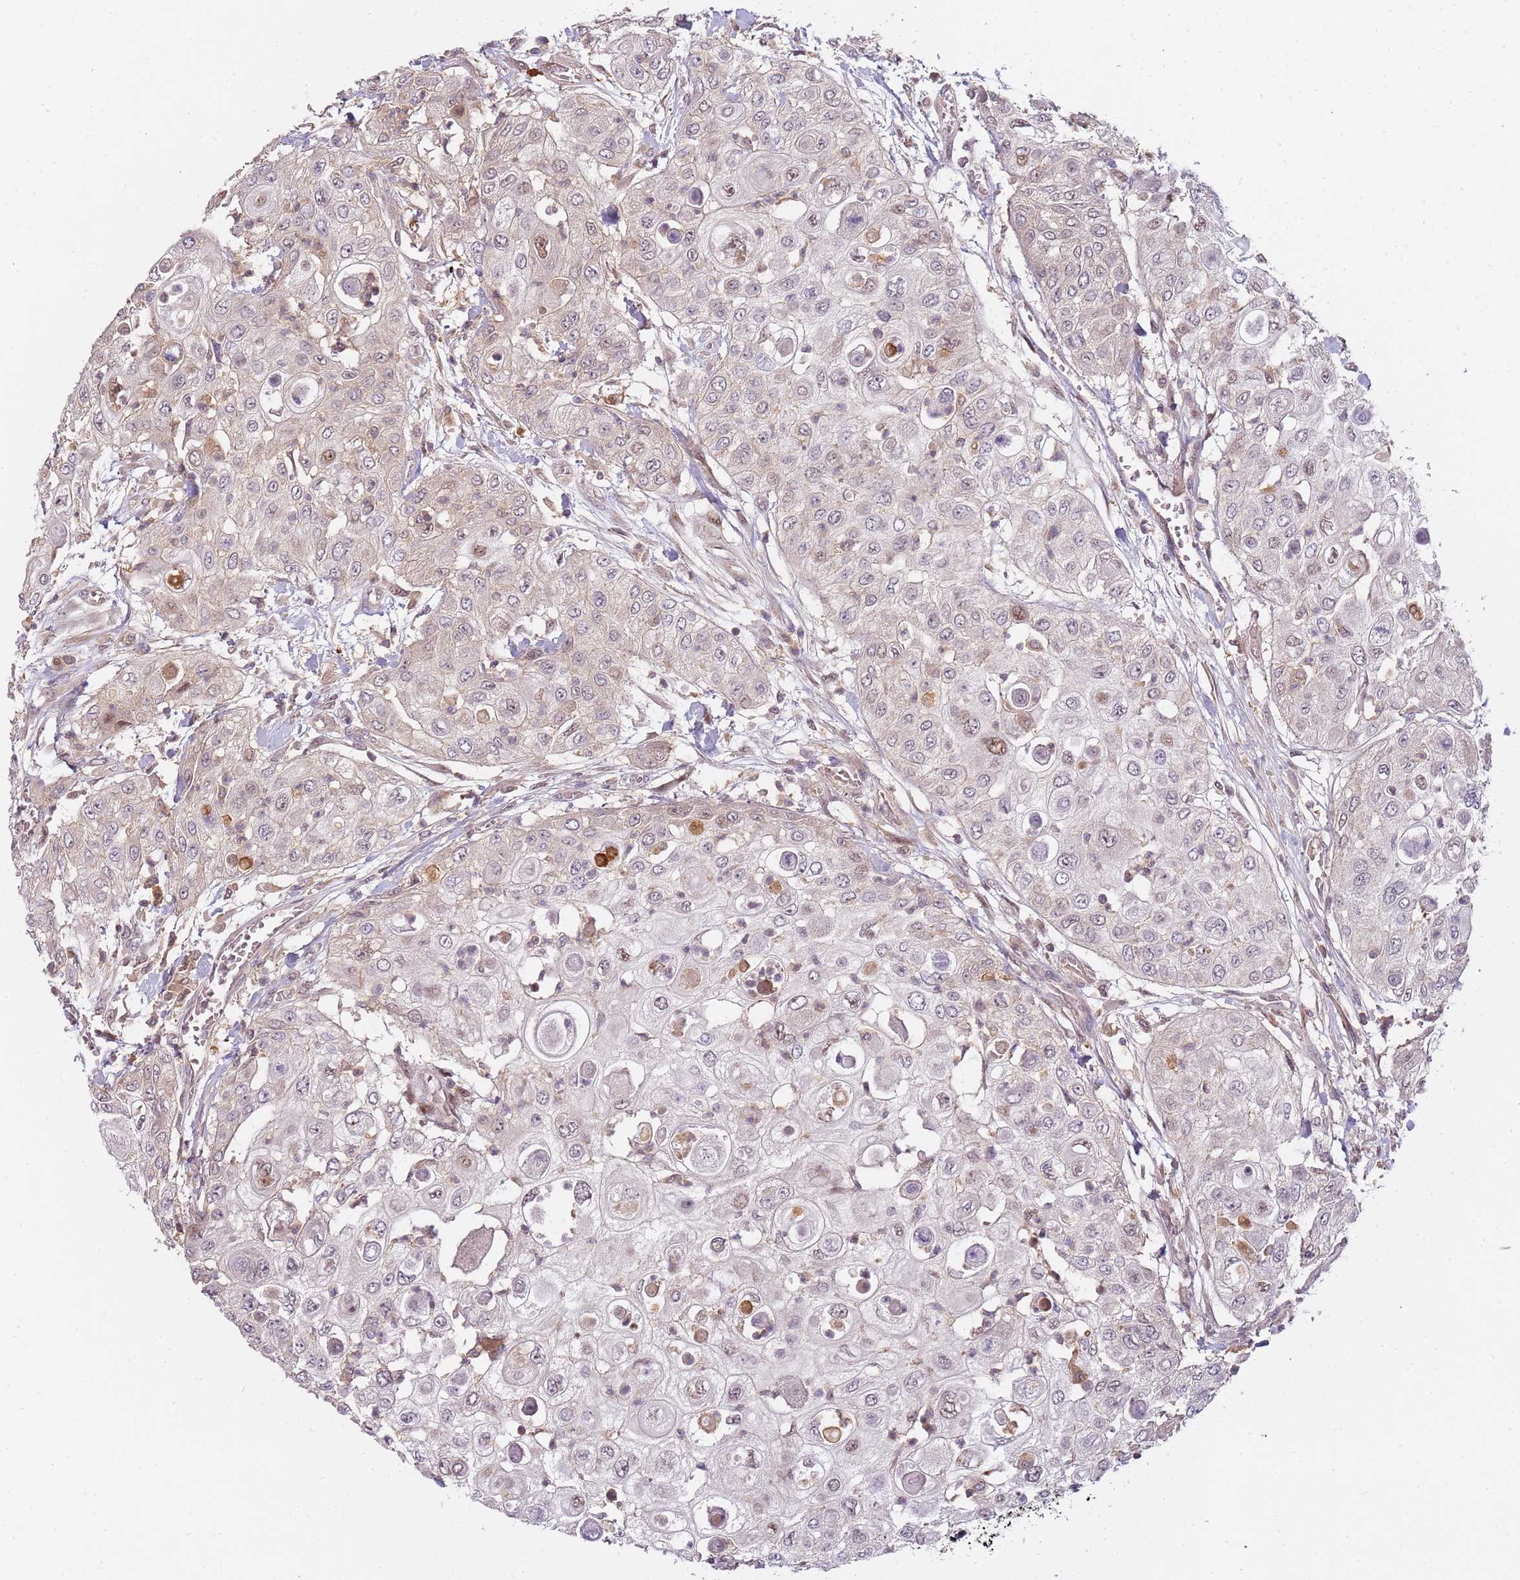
{"staining": {"intensity": "negative", "quantity": "none", "location": "none"}, "tissue": "urothelial cancer", "cell_type": "Tumor cells", "image_type": "cancer", "snomed": [{"axis": "morphology", "description": "Urothelial carcinoma, High grade"}, {"axis": "topography", "description": "Urinary bladder"}], "caption": "Immunohistochemistry of urothelial cancer exhibits no positivity in tumor cells.", "gene": "GSTO2", "patient": {"sex": "female", "age": 79}}